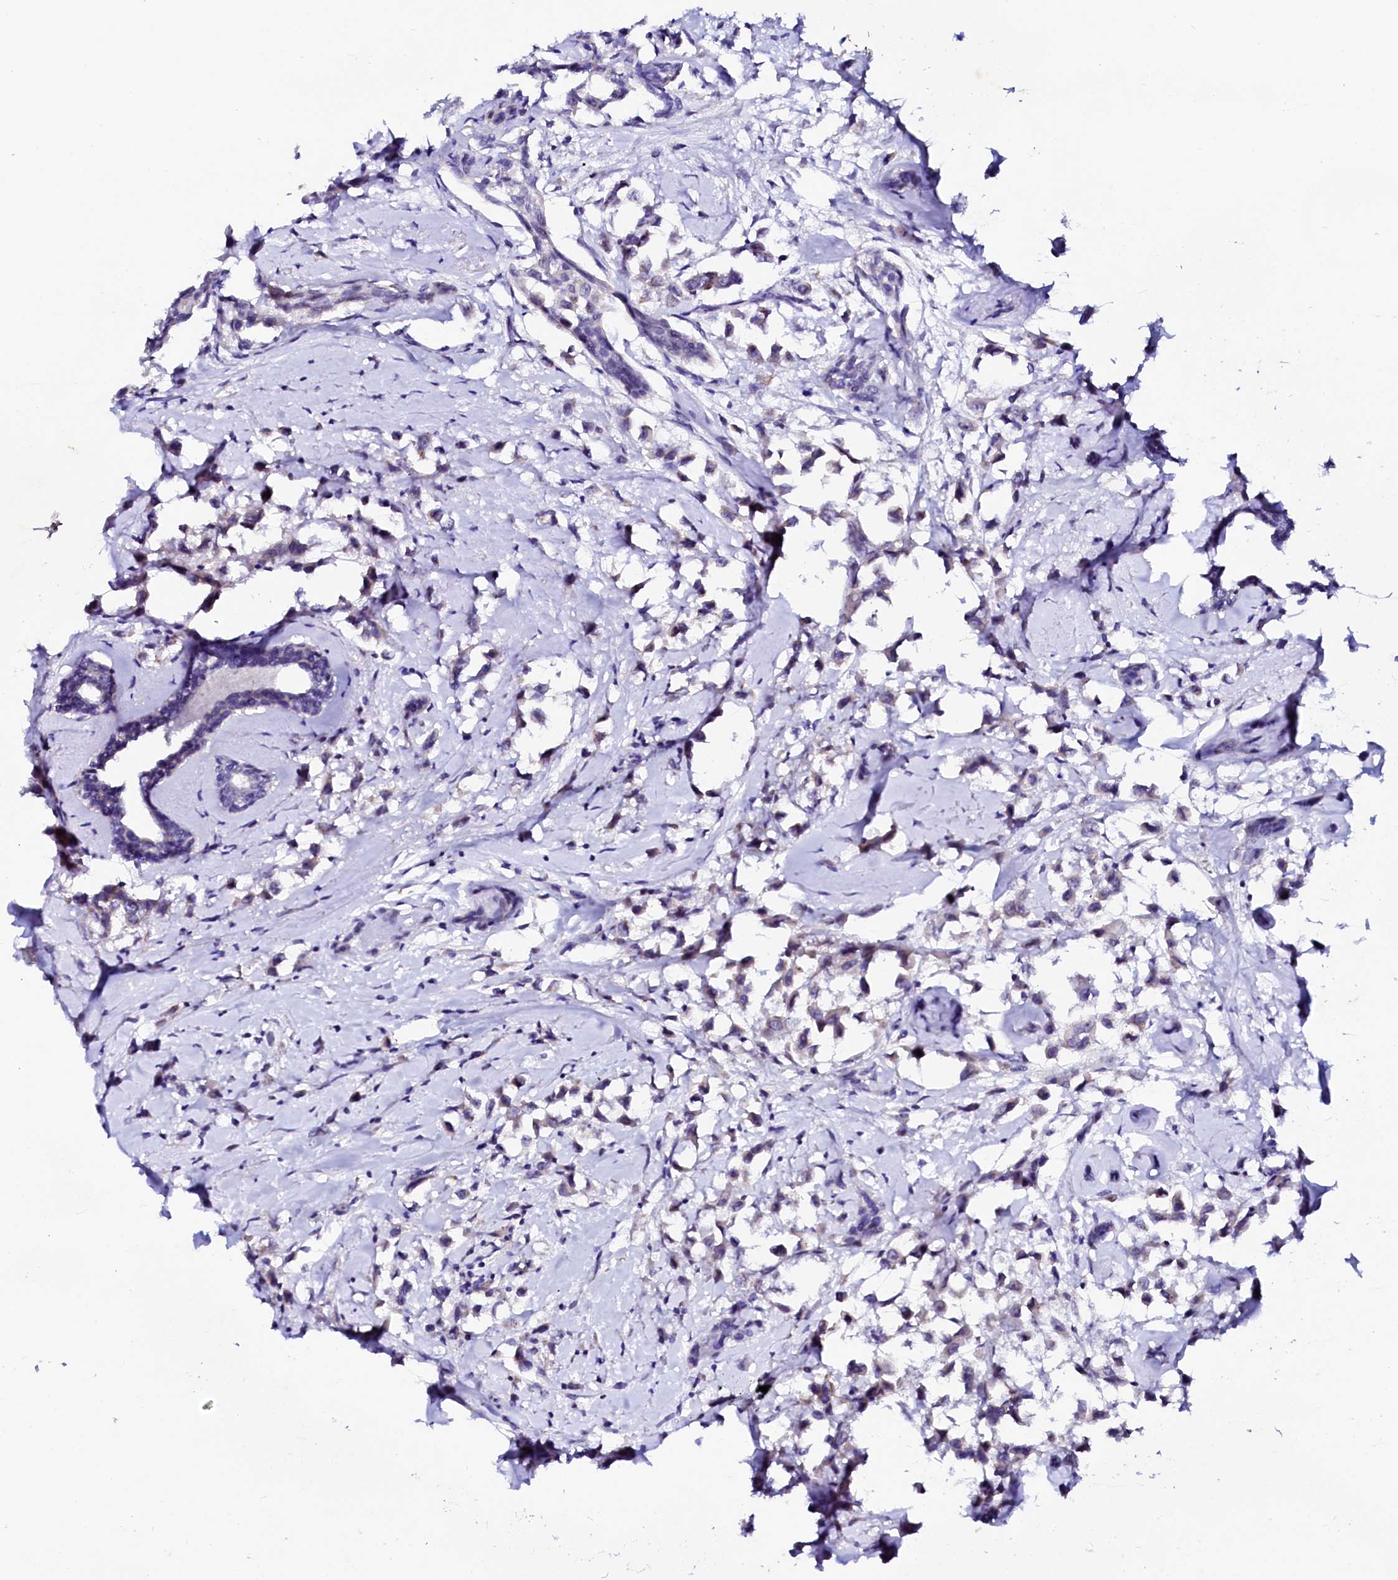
{"staining": {"intensity": "negative", "quantity": "none", "location": "none"}, "tissue": "breast cancer", "cell_type": "Tumor cells", "image_type": "cancer", "snomed": [{"axis": "morphology", "description": "Duct carcinoma"}, {"axis": "topography", "description": "Breast"}], "caption": "The immunohistochemistry histopathology image has no significant positivity in tumor cells of intraductal carcinoma (breast) tissue. Nuclei are stained in blue.", "gene": "NALF1", "patient": {"sex": "female", "age": 87}}